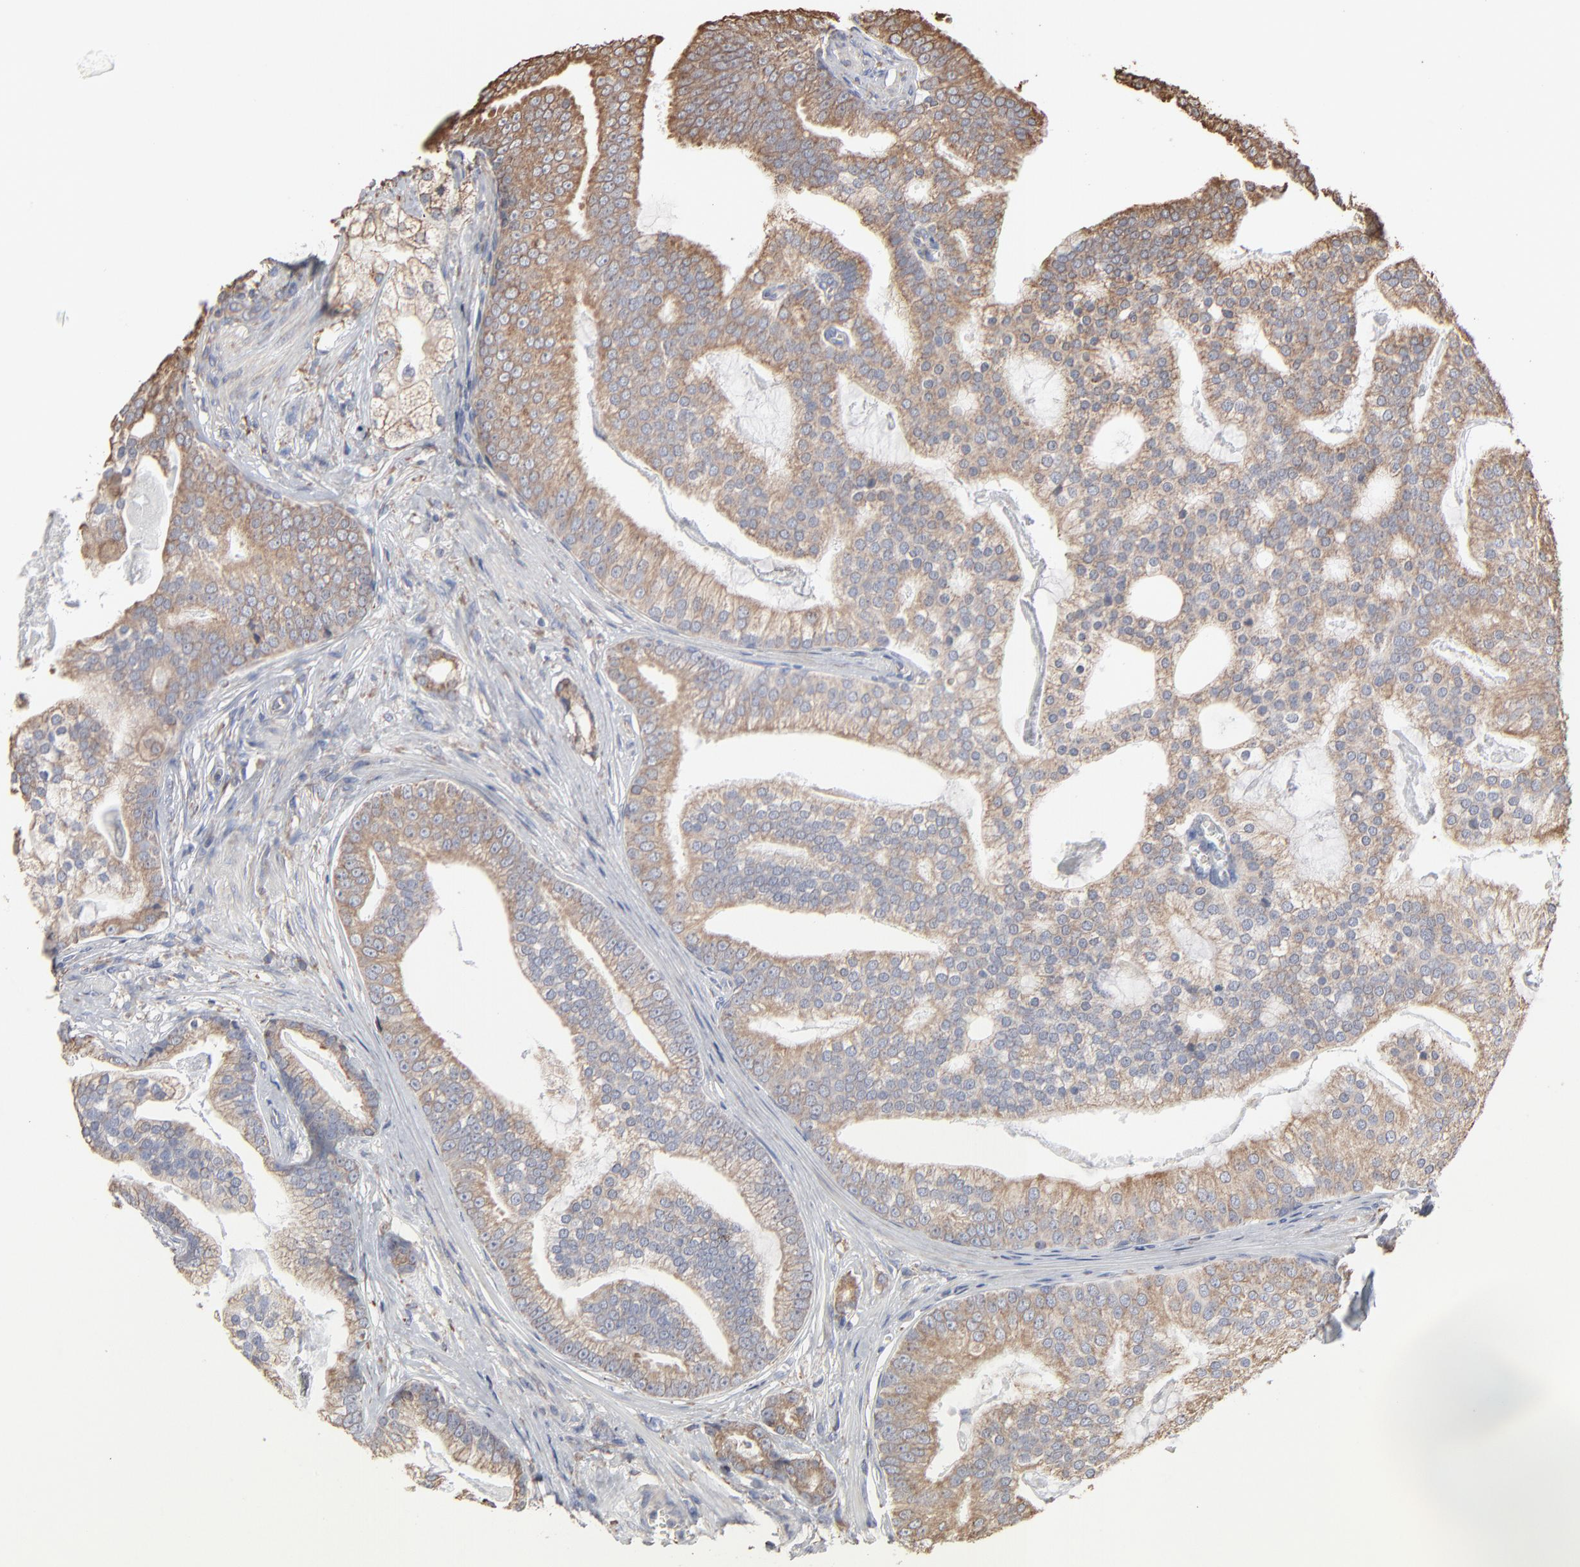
{"staining": {"intensity": "weak", "quantity": ">75%", "location": "cytoplasmic/membranous"}, "tissue": "prostate cancer", "cell_type": "Tumor cells", "image_type": "cancer", "snomed": [{"axis": "morphology", "description": "Adenocarcinoma, Low grade"}, {"axis": "topography", "description": "Prostate"}], "caption": "There is low levels of weak cytoplasmic/membranous expression in tumor cells of low-grade adenocarcinoma (prostate), as demonstrated by immunohistochemical staining (brown color).", "gene": "PDIA3", "patient": {"sex": "male", "age": 58}}